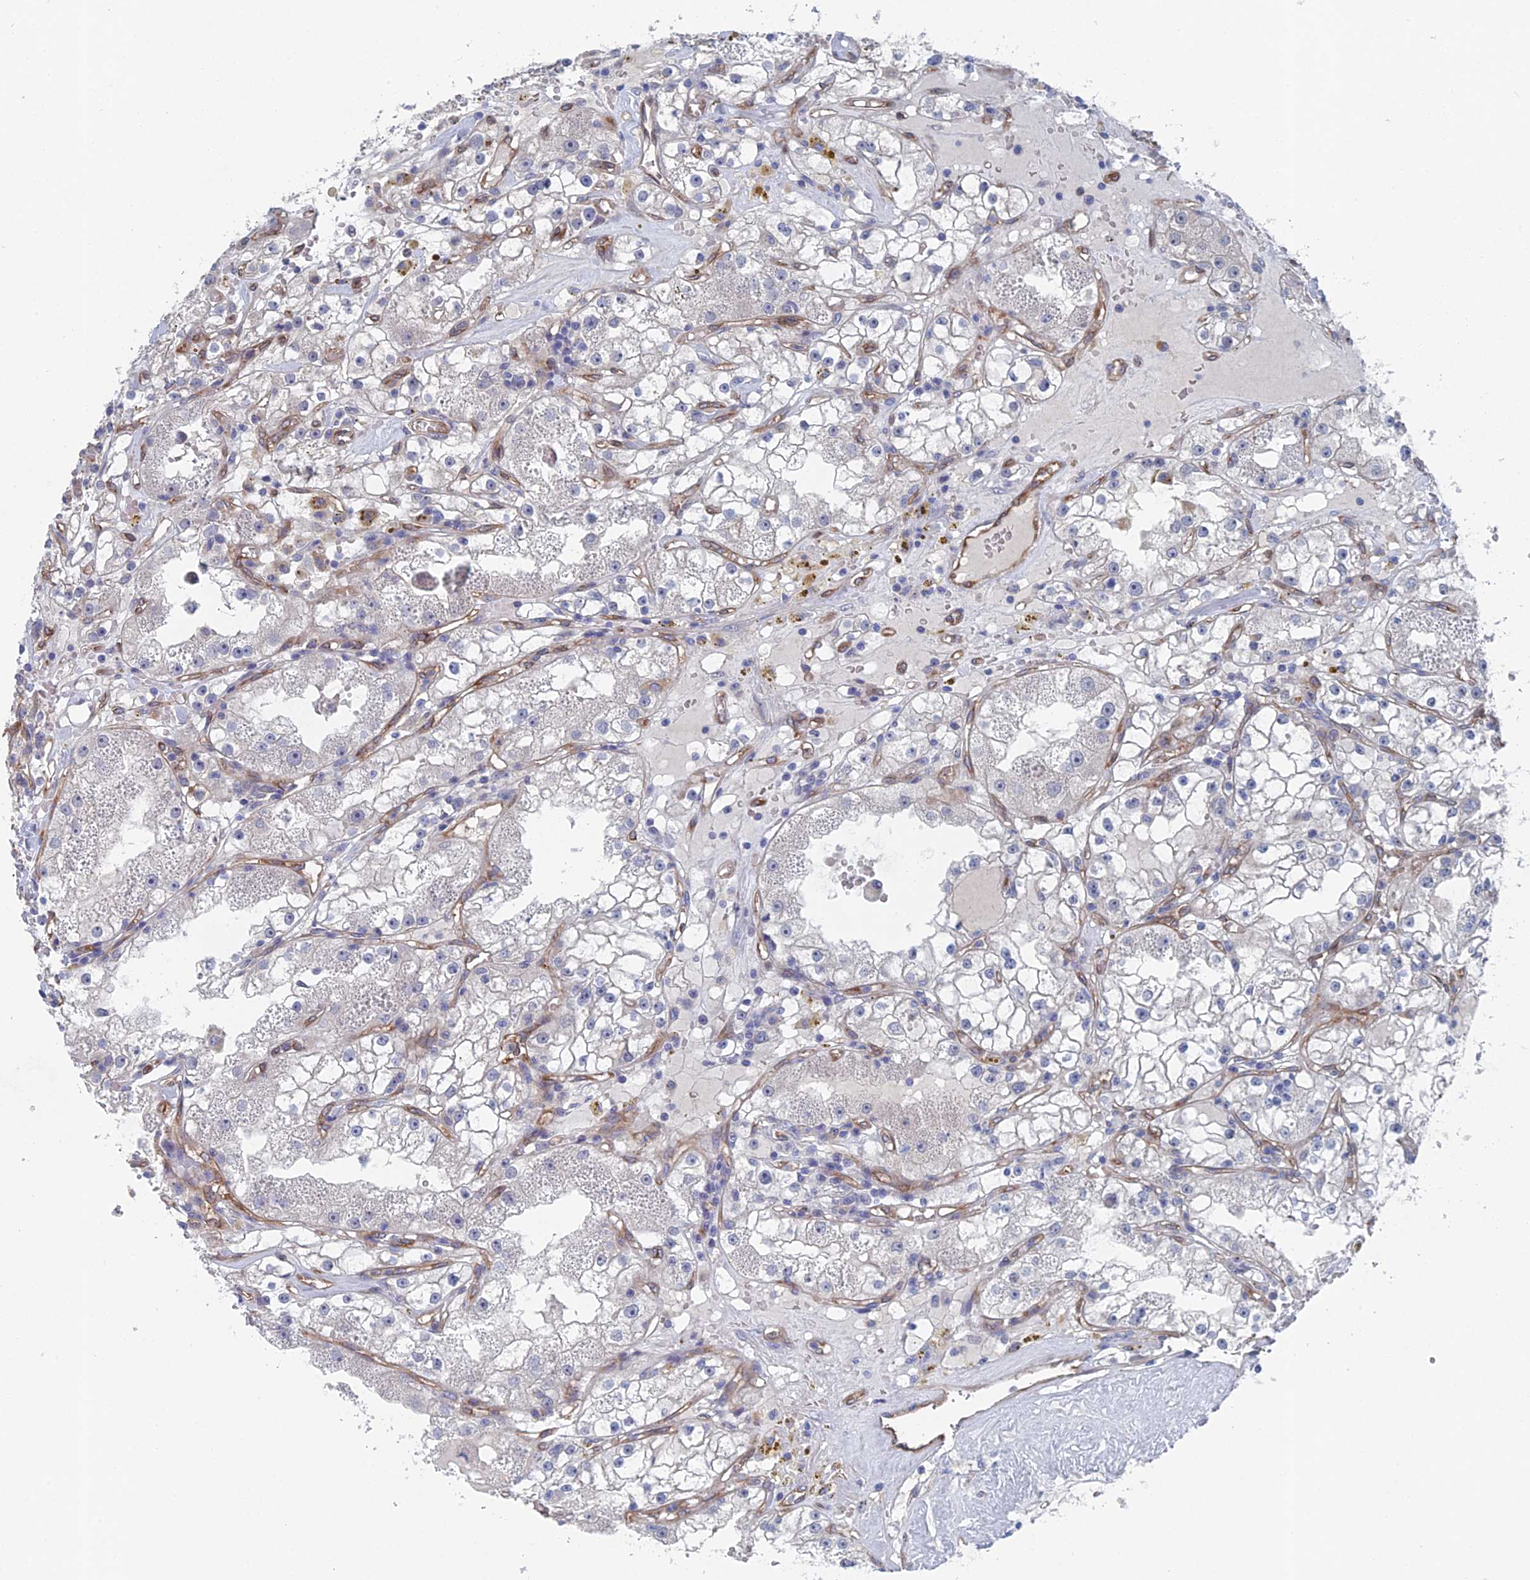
{"staining": {"intensity": "negative", "quantity": "none", "location": "none"}, "tissue": "renal cancer", "cell_type": "Tumor cells", "image_type": "cancer", "snomed": [{"axis": "morphology", "description": "Adenocarcinoma, NOS"}, {"axis": "topography", "description": "Kidney"}], "caption": "Image shows no protein staining in tumor cells of renal adenocarcinoma tissue. (DAB IHC with hematoxylin counter stain).", "gene": "ARAP3", "patient": {"sex": "male", "age": 56}}